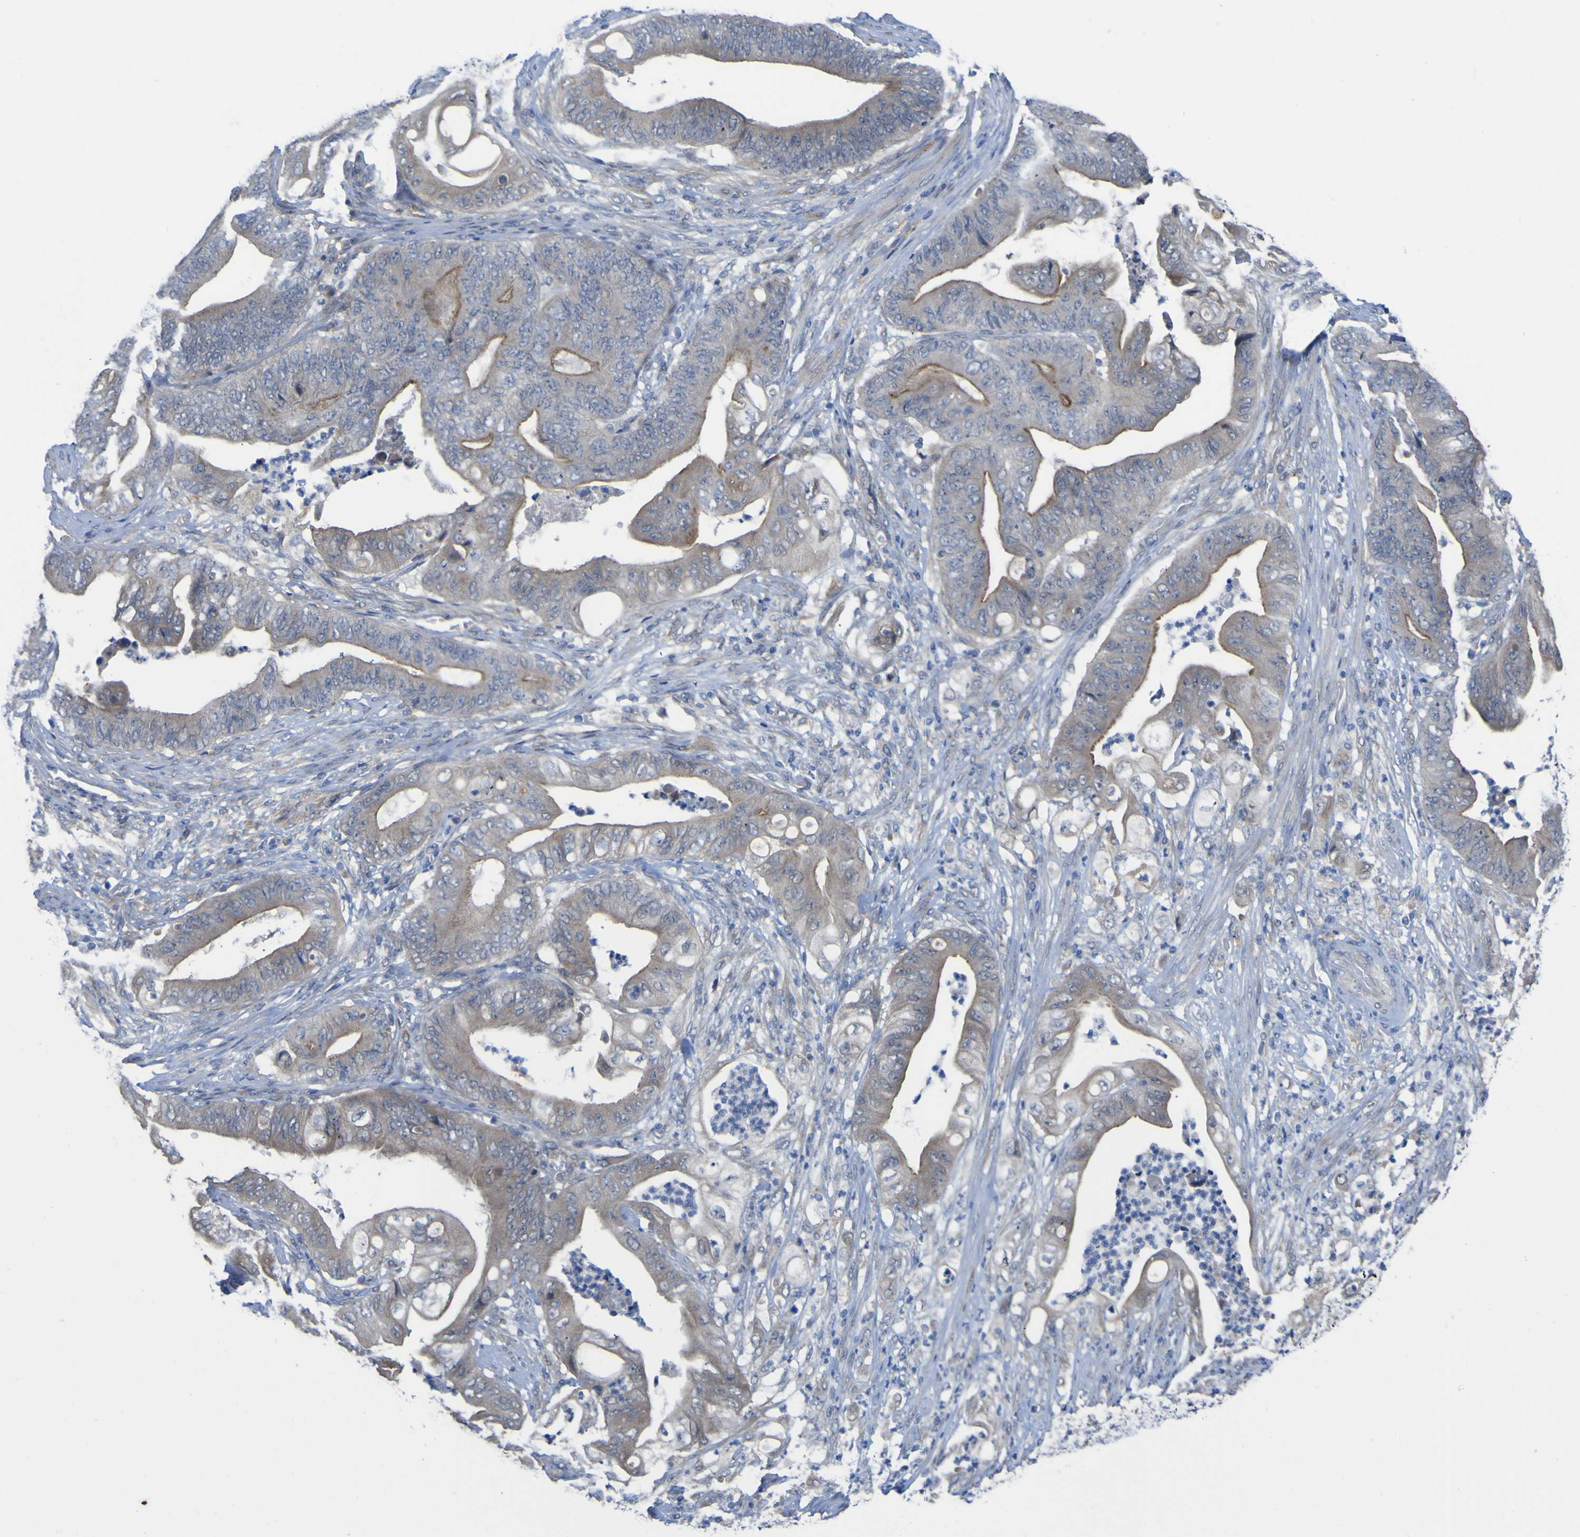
{"staining": {"intensity": "moderate", "quantity": "25%-75%", "location": "cytoplasmic/membranous"}, "tissue": "stomach cancer", "cell_type": "Tumor cells", "image_type": "cancer", "snomed": [{"axis": "morphology", "description": "Adenocarcinoma, NOS"}, {"axis": "topography", "description": "Stomach"}], "caption": "IHC (DAB) staining of stomach adenocarcinoma demonstrates moderate cytoplasmic/membranous protein positivity in approximately 25%-75% of tumor cells.", "gene": "TNFRSF11A", "patient": {"sex": "female", "age": 73}}